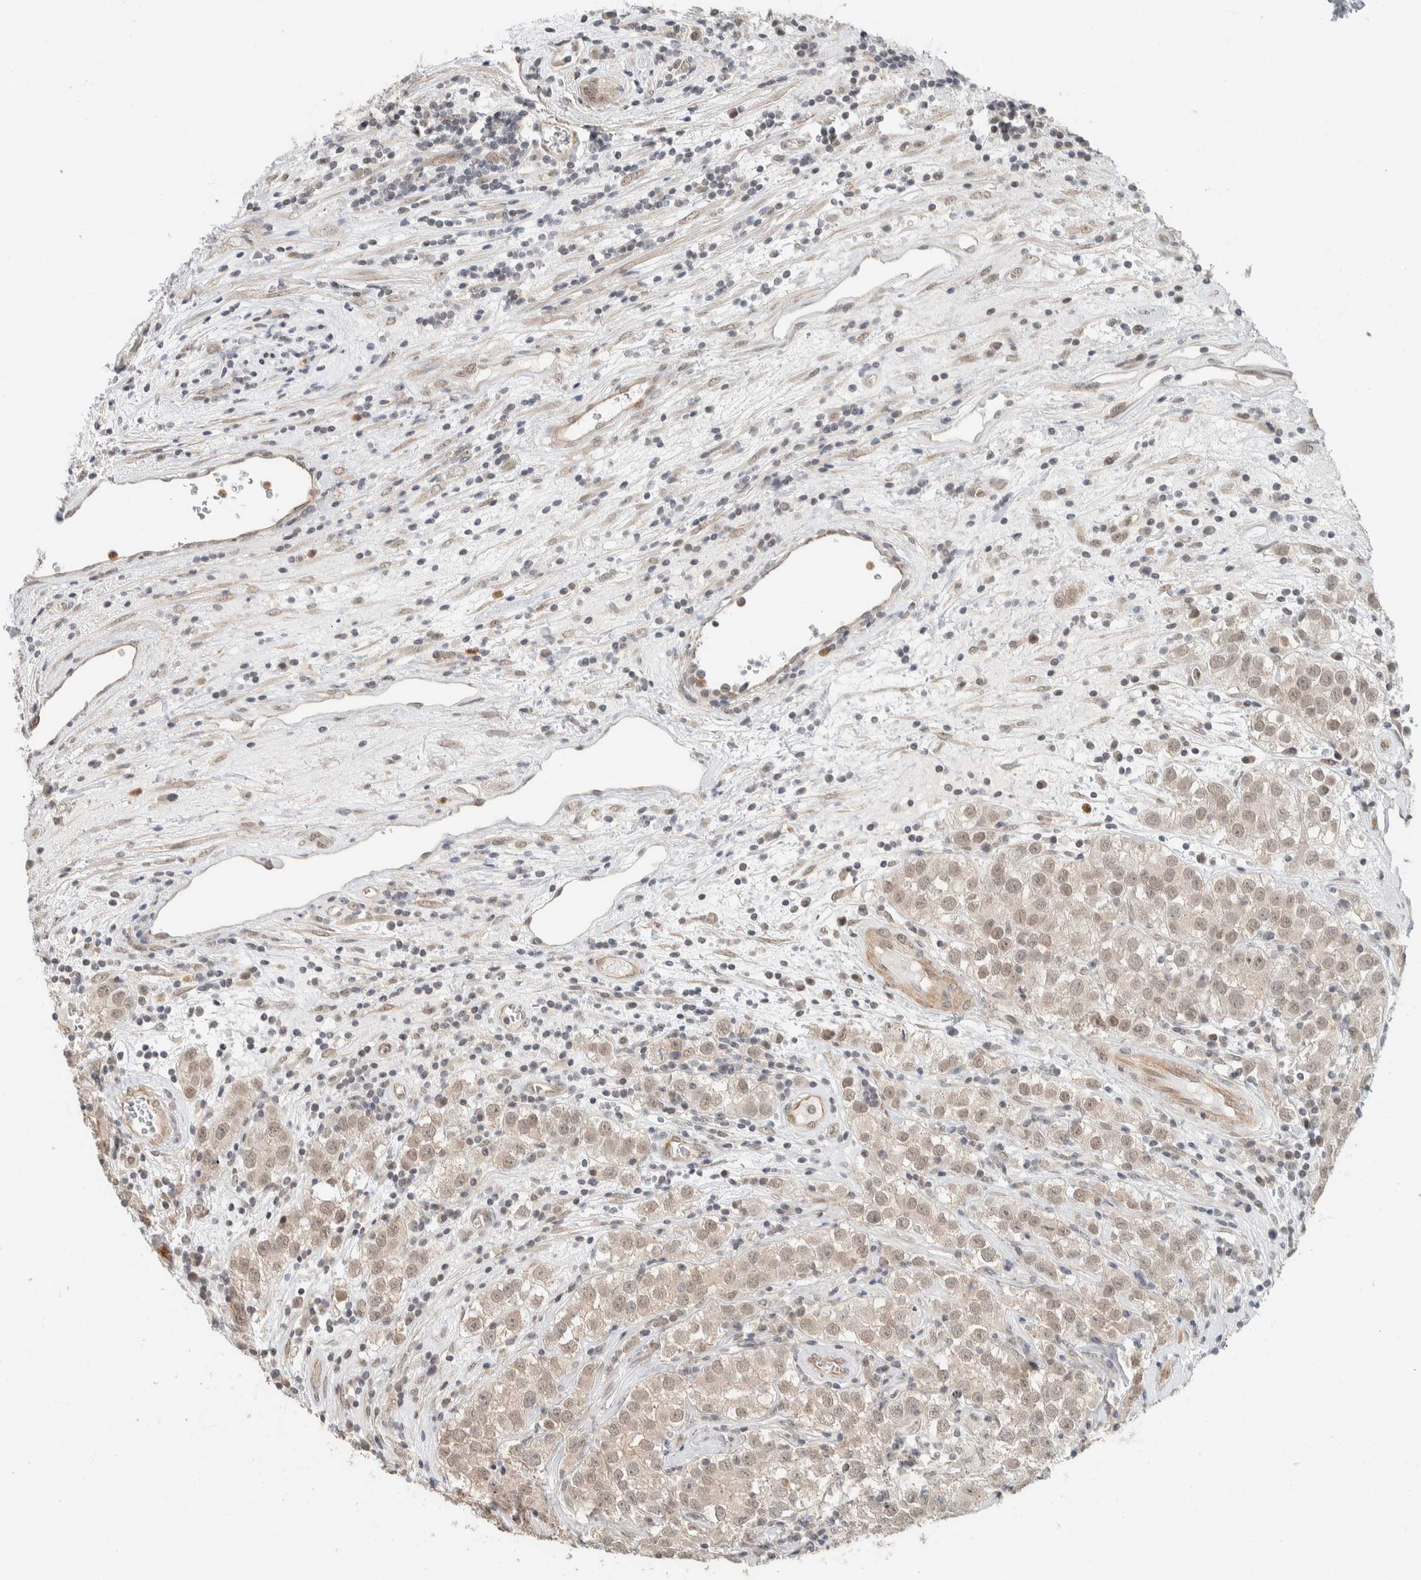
{"staining": {"intensity": "weak", "quantity": "25%-75%", "location": "nuclear"}, "tissue": "testis cancer", "cell_type": "Tumor cells", "image_type": "cancer", "snomed": [{"axis": "morphology", "description": "Seminoma, NOS"}, {"axis": "morphology", "description": "Carcinoma, Embryonal, NOS"}, {"axis": "topography", "description": "Testis"}], "caption": "Human testis embryonal carcinoma stained with a brown dye shows weak nuclear positive staining in about 25%-75% of tumor cells.", "gene": "ZBTB2", "patient": {"sex": "male", "age": 43}}